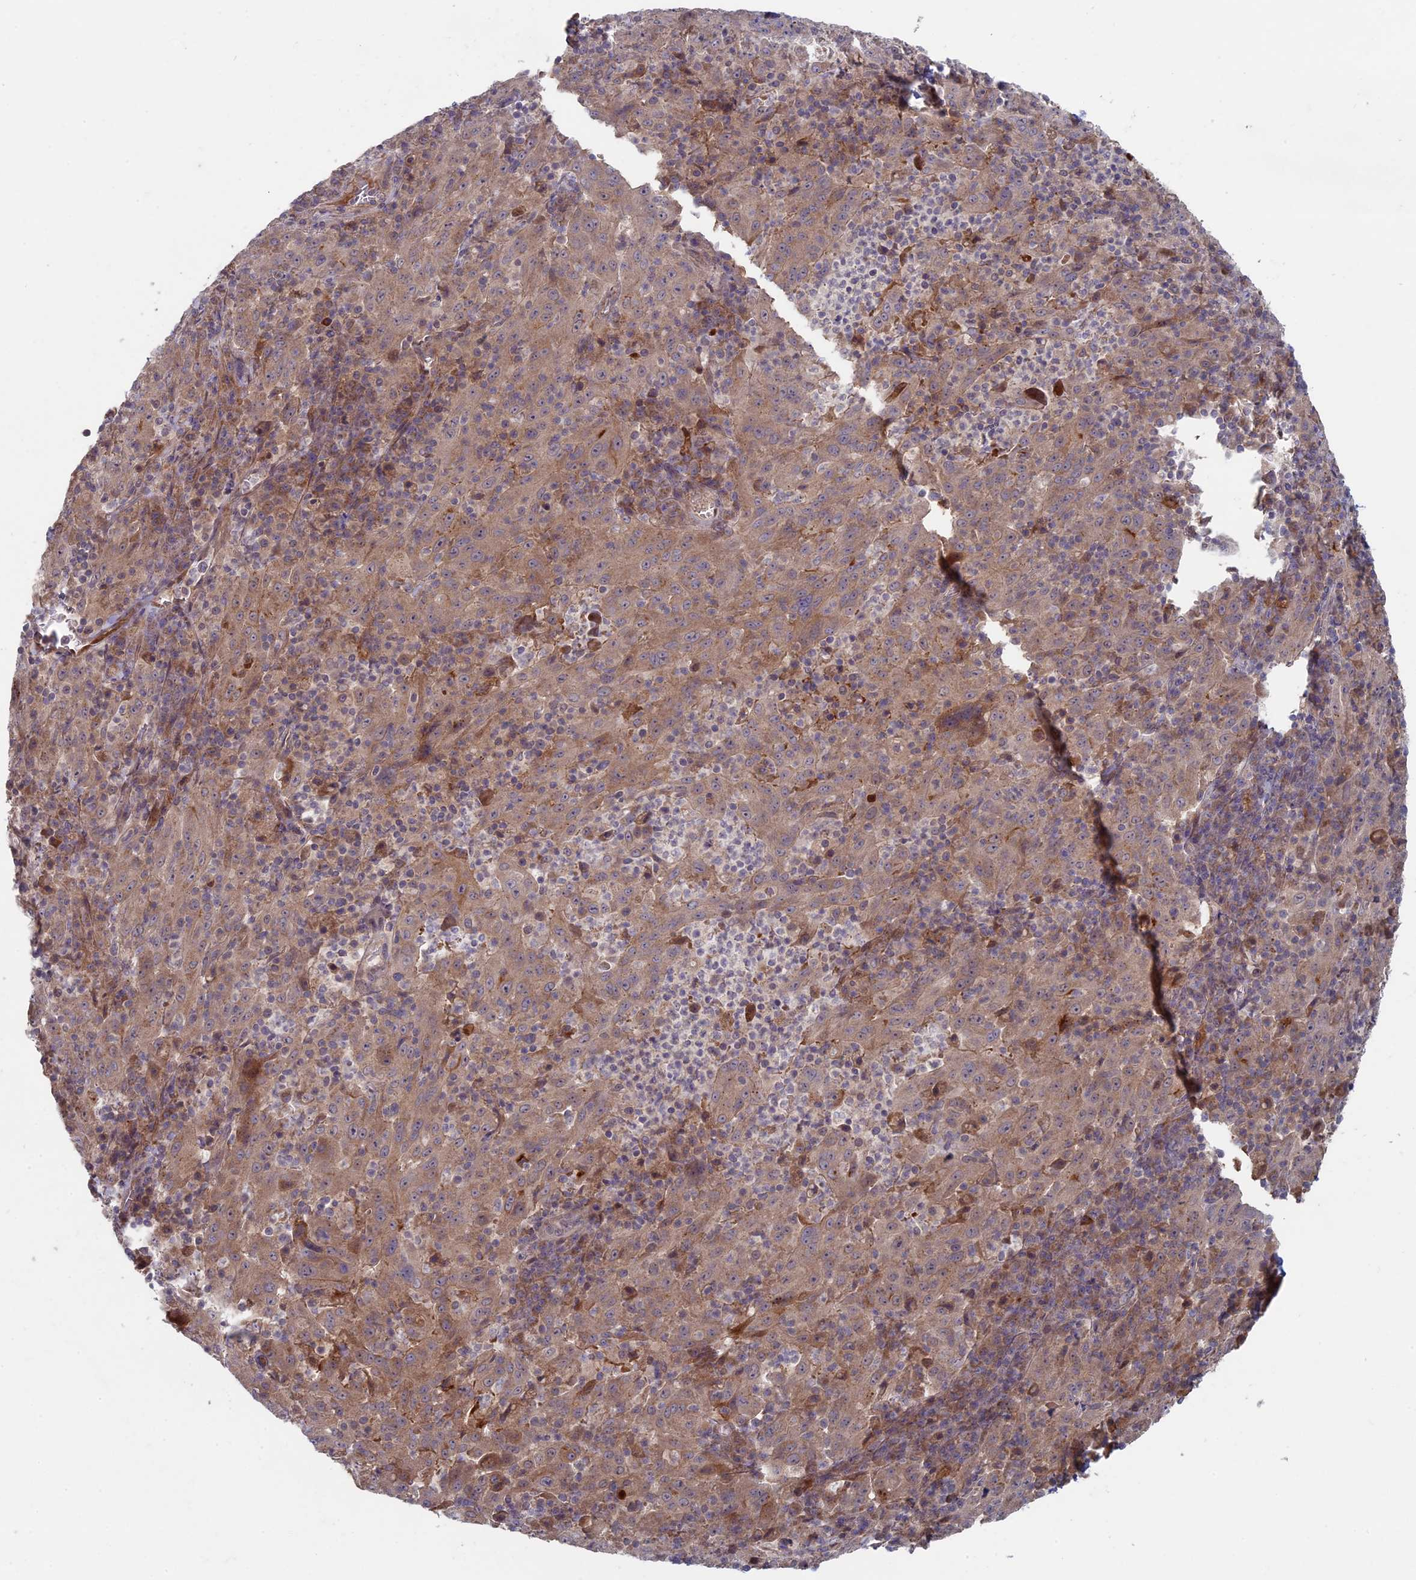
{"staining": {"intensity": "moderate", "quantity": ">75%", "location": "cytoplasmic/membranous"}, "tissue": "pancreatic cancer", "cell_type": "Tumor cells", "image_type": "cancer", "snomed": [{"axis": "morphology", "description": "Adenocarcinoma, NOS"}, {"axis": "topography", "description": "Pancreas"}], "caption": "This histopathology image shows immunohistochemistry (IHC) staining of human adenocarcinoma (pancreatic), with medium moderate cytoplasmic/membranous staining in approximately >75% of tumor cells.", "gene": "RCCD1", "patient": {"sex": "male", "age": 63}}